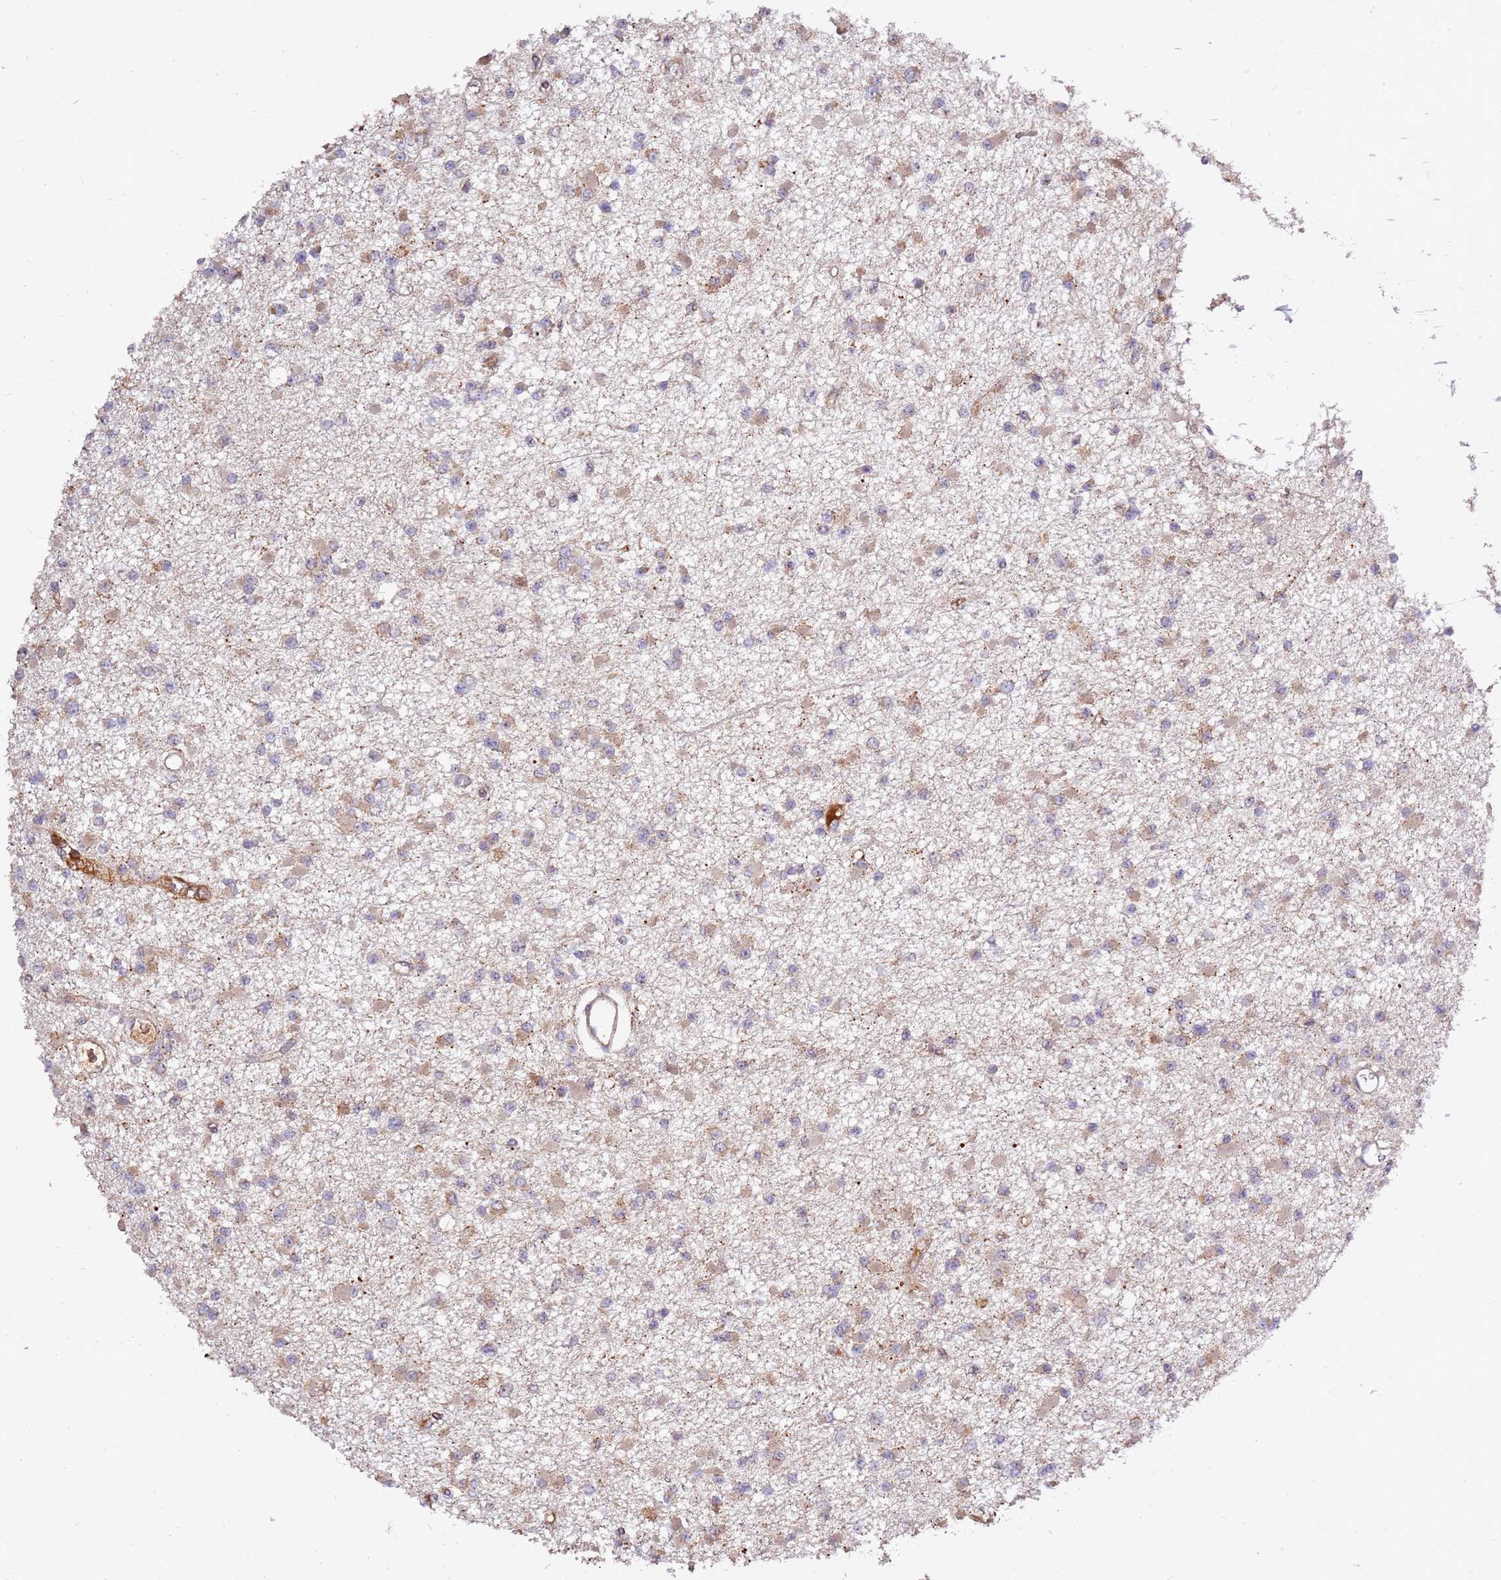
{"staining": {"intensity": "moderate", "quantity": "25%-75%", "location": "cytoplasmic/membranous"}, "tissue": "glioma", "cell_type": "Tumor cells", "image_type": "cancer", "snomed": [{"axis": "morphology", "description": "Glioma, malignant, Low grade"}, {"axis": "topography", "description": "Brain"}], "caption": "Human glioma stained for a protein (brown) demonstrates moderate cytoplasmic/membranous positive expression in approximately 25%-75% of tumor cells.", "gene": "KIF25", "patient": {"sex": "female", "age": 22}}